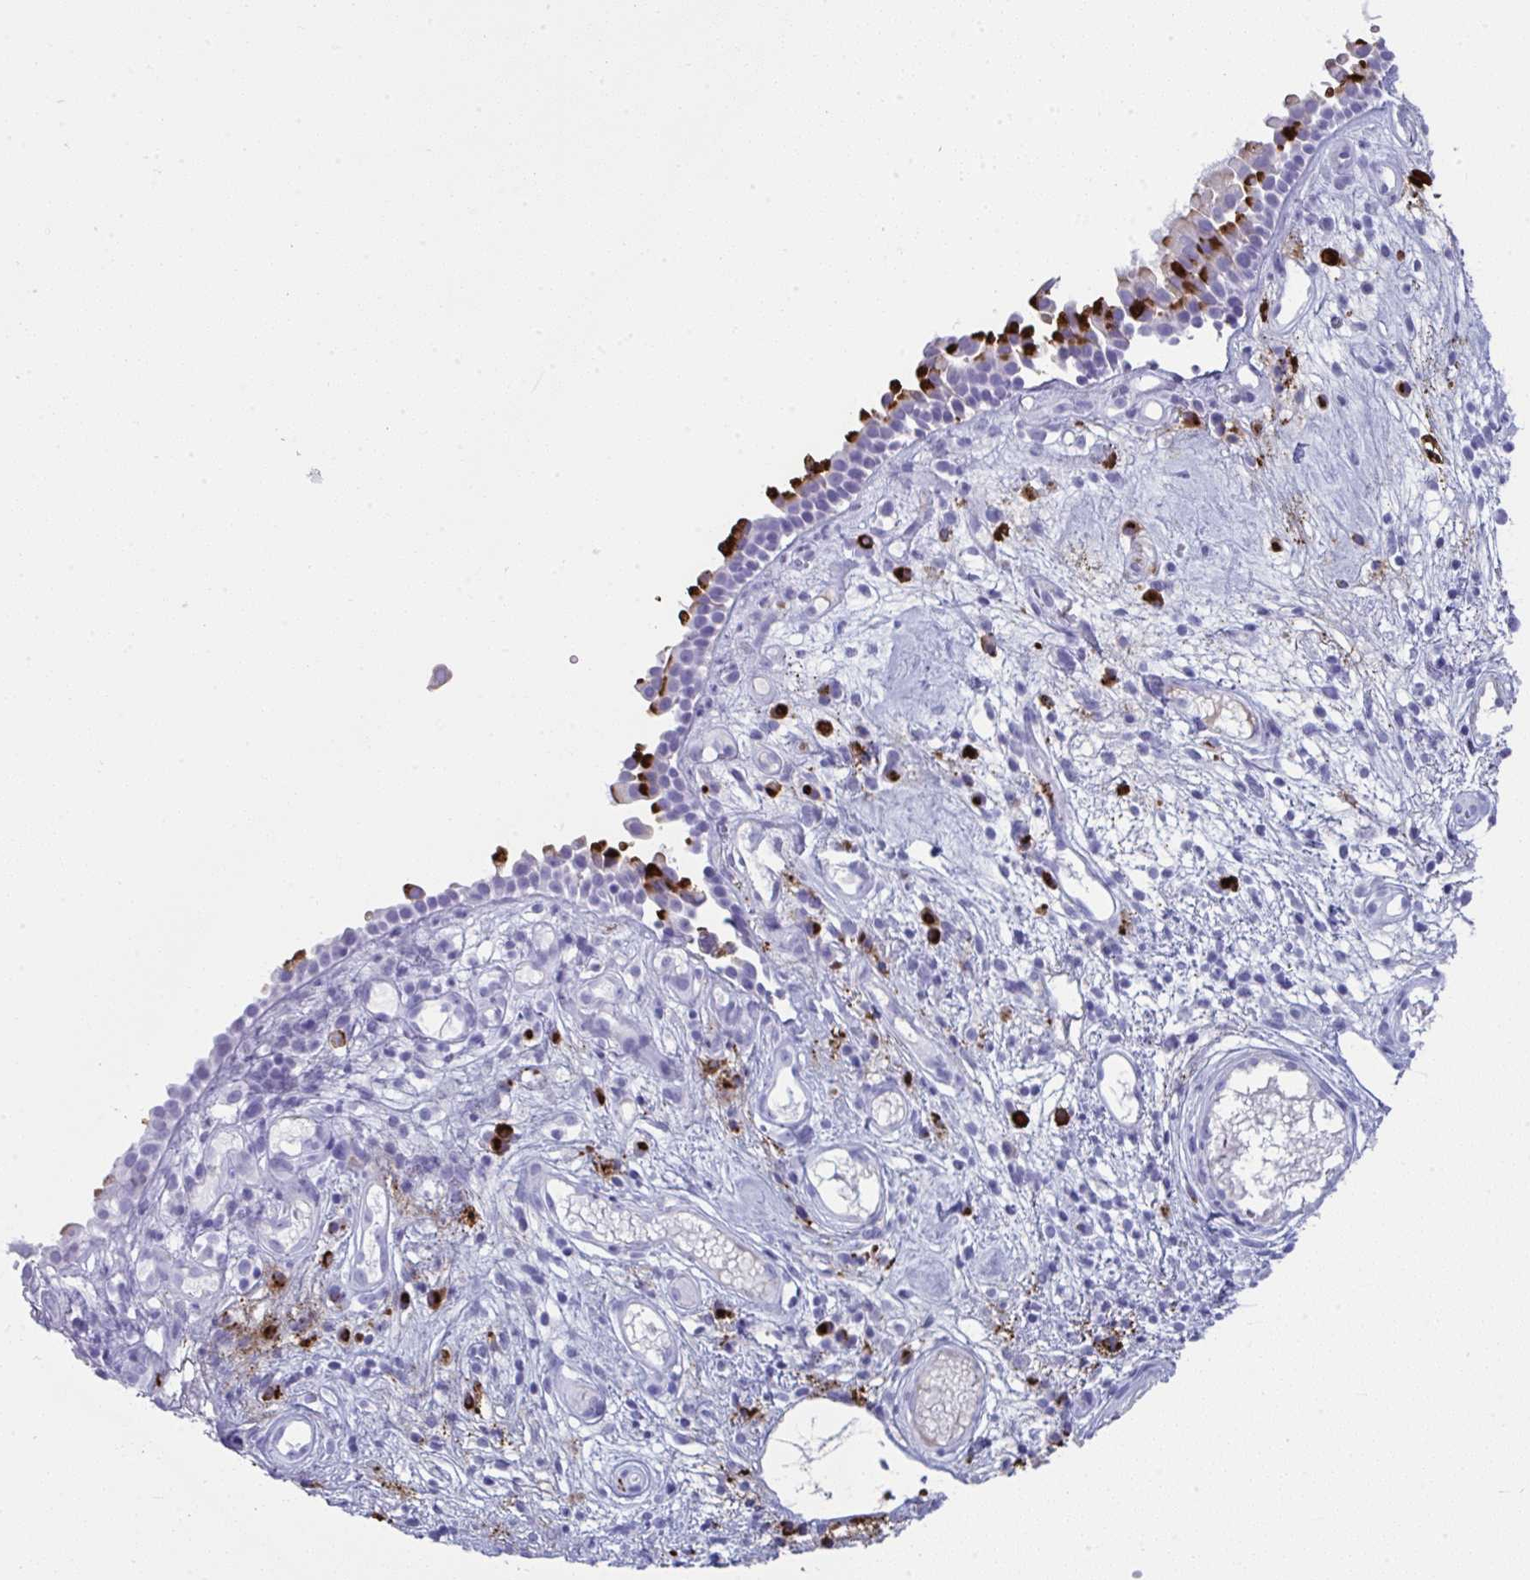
{"staining": {"intensity": "strong", "quantity": "<25%", "location": "cytoplasmic/membranous"}, "tissue": "nasopharynx", "cell_type": "Respiratory epithelial cells", "image_type": "normal", "snomed": [{"axis": "morphology", "description": "Normal tissue, NOS"}, {"axis": "morphology", "description": "Inflammation, NOS"}, {"axis": "topography", "description": "Nasopharynx"}], "caption": "Nasopharynx stained with a protein marker reveals strong staining in respiratory epithelial cells.", "gene": "JCHAIN", "patient": {"sex": "male", "age": 54}}